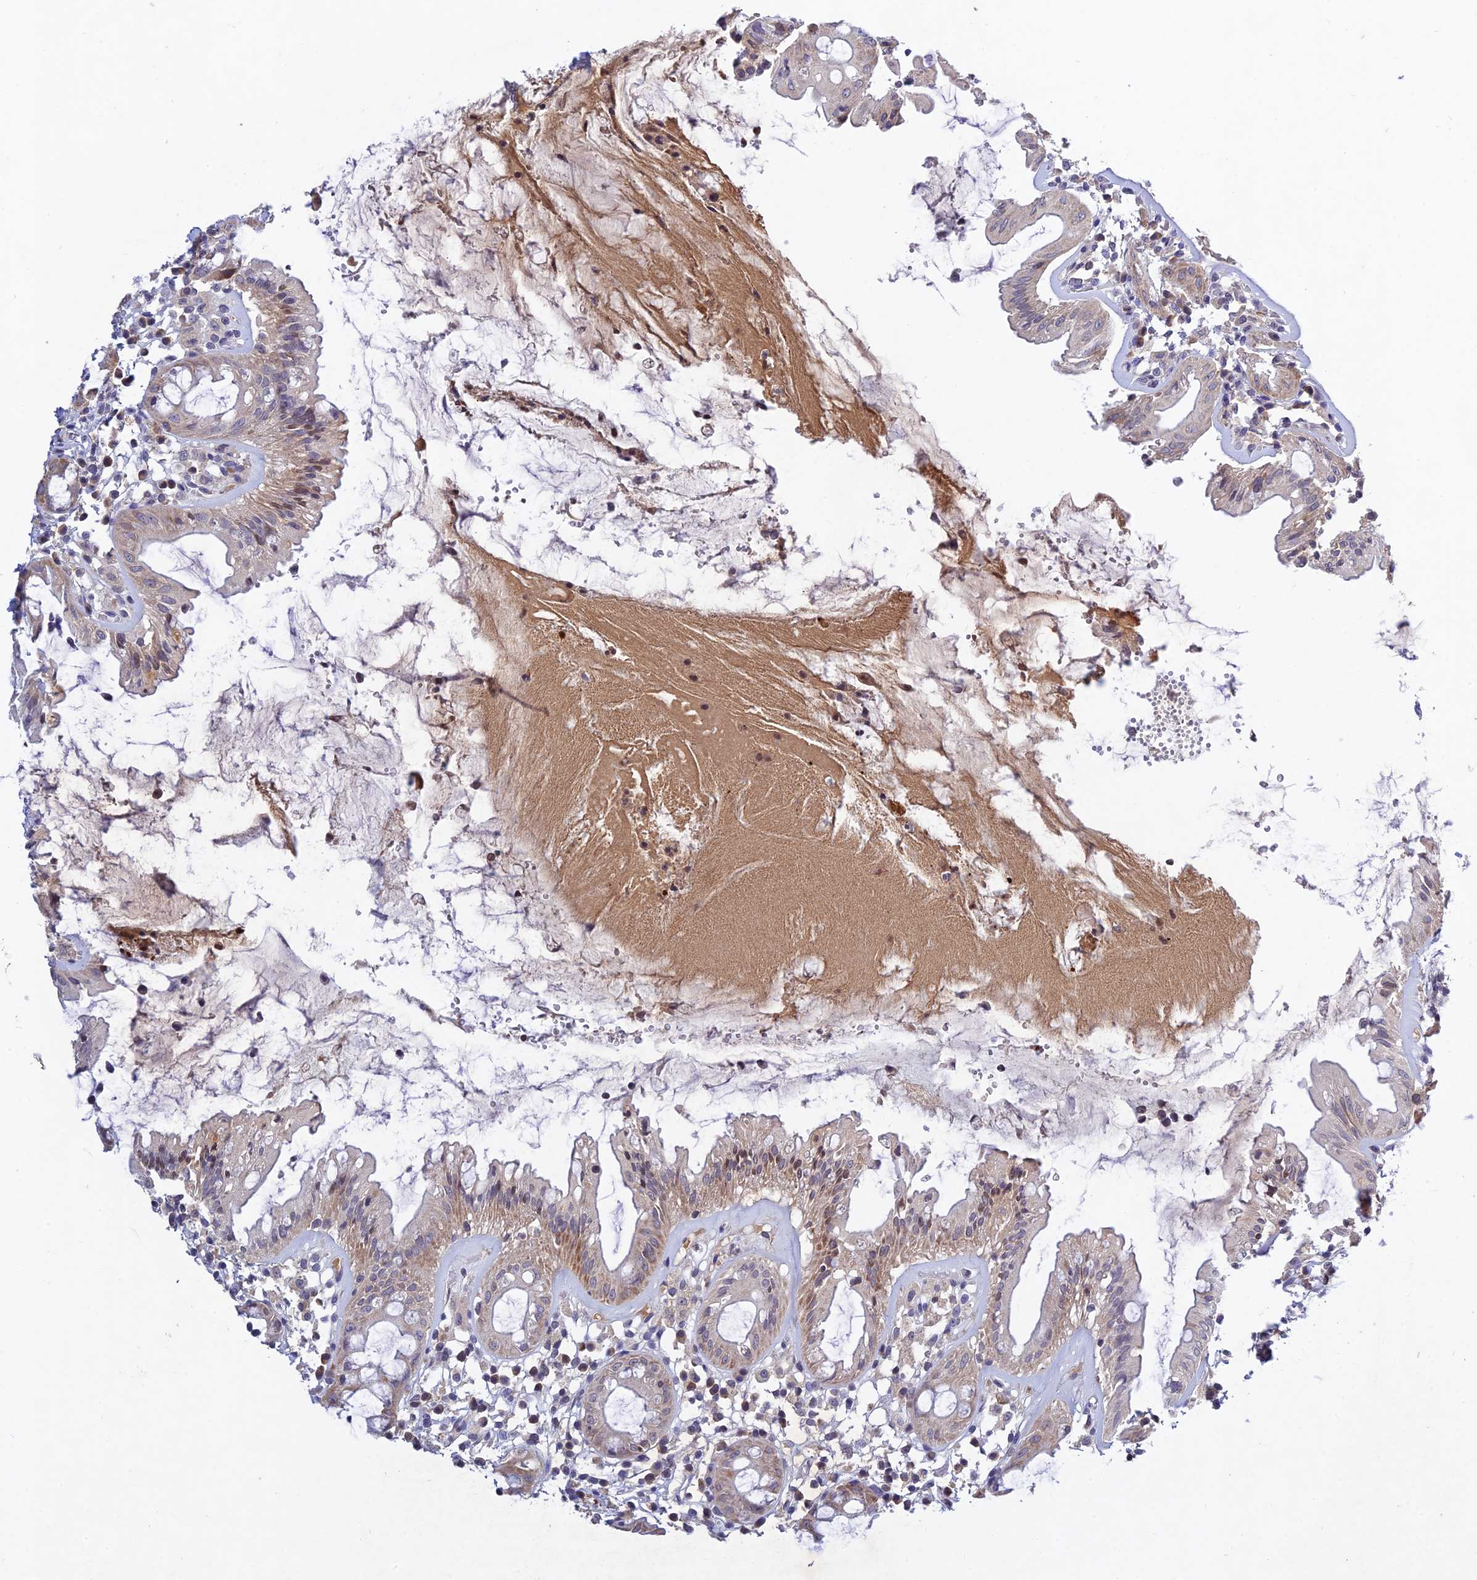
{"staining": {"intensity": "weak", "quantity": ">75%", "location": "cytoplasmic/membranous"}, "tissue": "rectum", "cell_type": "Glandular cells", "image_type": "normal", "snomed": [{"axis": "morphology", "description": "Normal tissue, NOS"}, {"axis": "topography", "description": "Rectum"}], "caption": "Protein analysis of benign rectum shows weak cytoplasmic/membranous staining in about >75% of glandular cells.", "gene": "CHST5", "patient": {"sex": "female", "age": 57}}